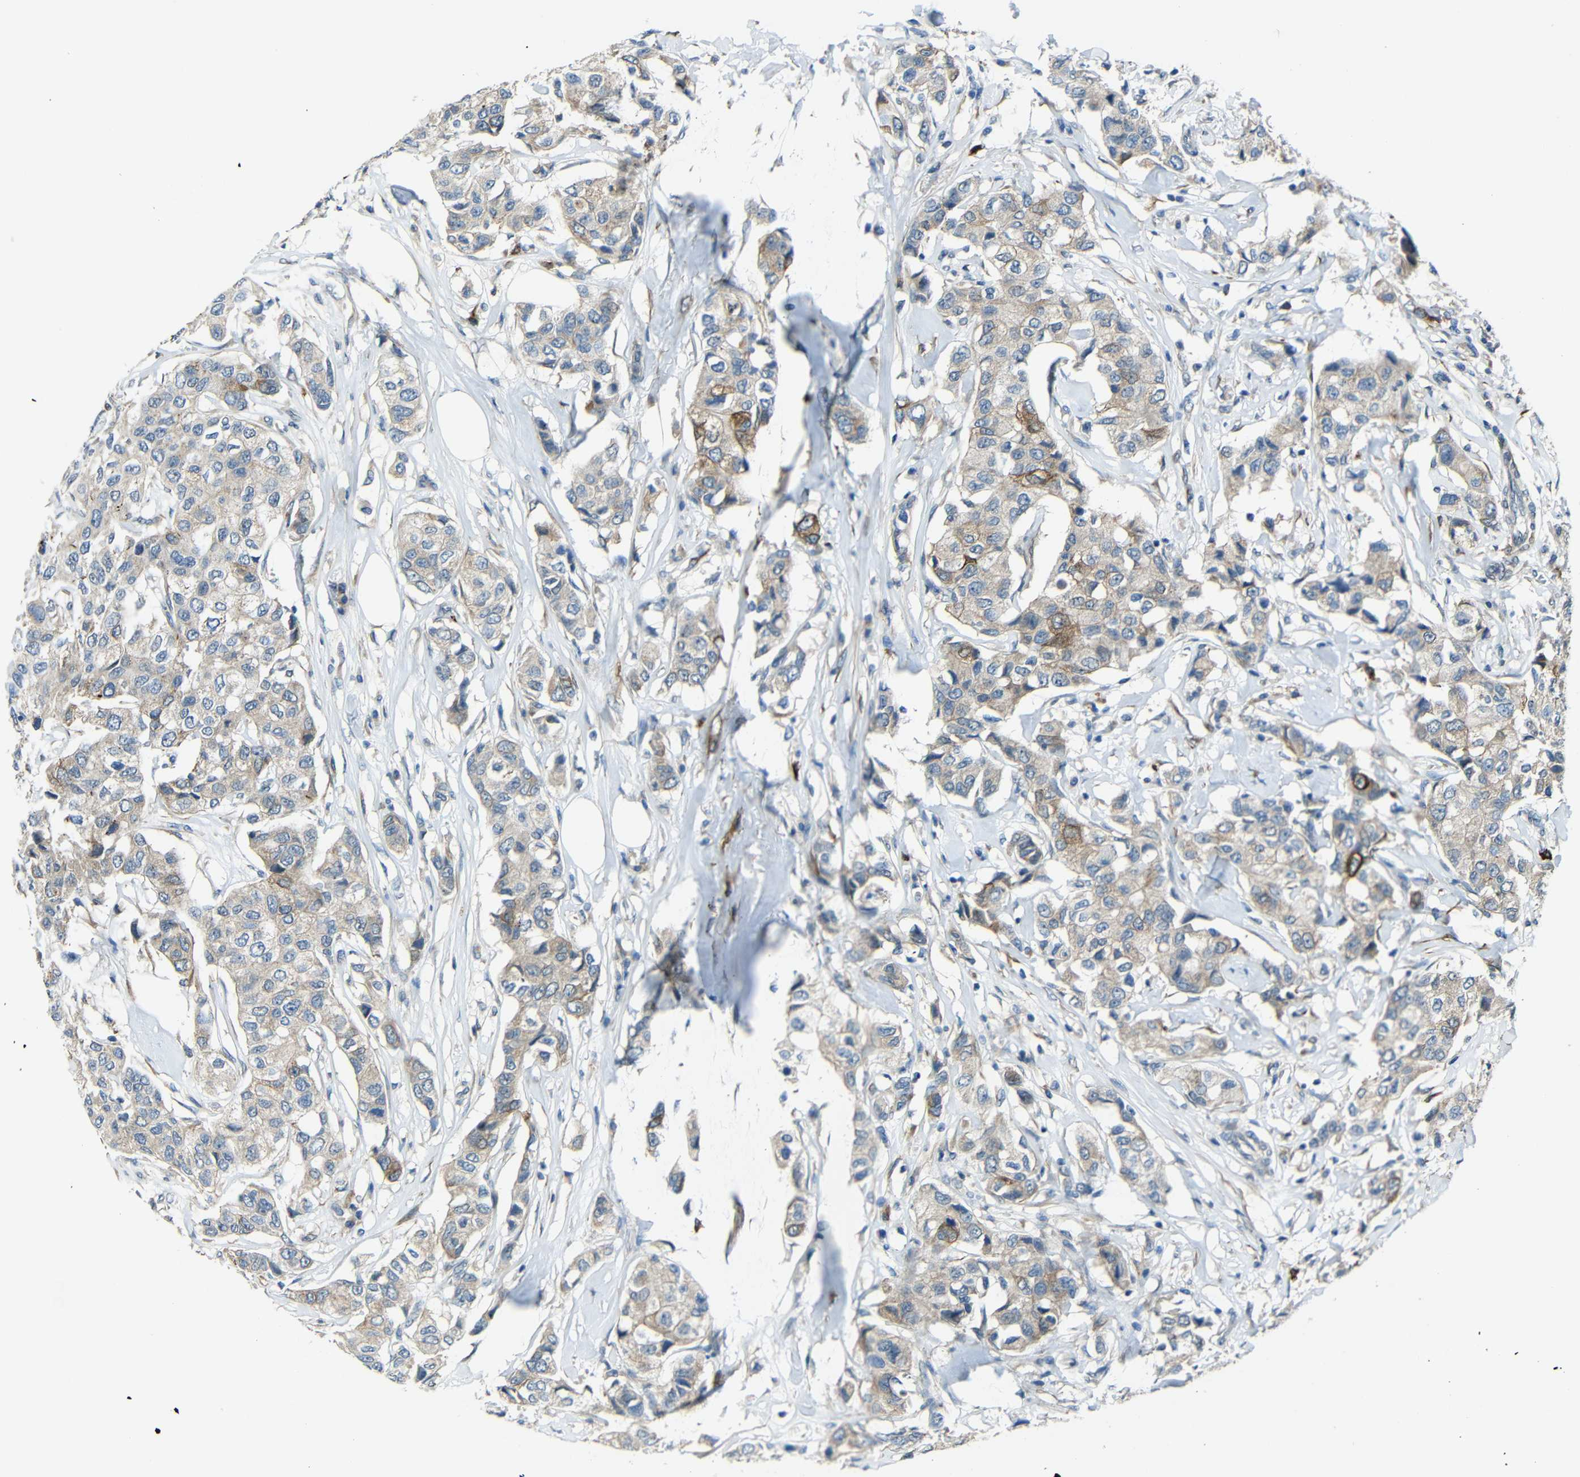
{"staining": {"intensity": "weak", "quantity": ">75%", "location": "cytoplasmic/membranous"}, "tissue": "breast cancer", "cell_type": "Tumor cells", "image_type": "cancer", "snomed": [{"axis": "morphology", "description": "Duct carcinoma"}, {"axis": "topography", "description": "Breast"}], "caption": "Immunohistochemistry (IHC) of human breast cancer (invasive ductal carcinoma) exhibits low levels of weak cytoplasmic/membranous positivity in about >75% of tumor cells. The protein of interest is stained brown, and the nuclei are stained in blue (DAB (3,3'-diaminobenzidine) IHC with brightfield microscopy, high magnification).", "gene": "DCLK1", "patient": {"sex": "female", "age": 80}}